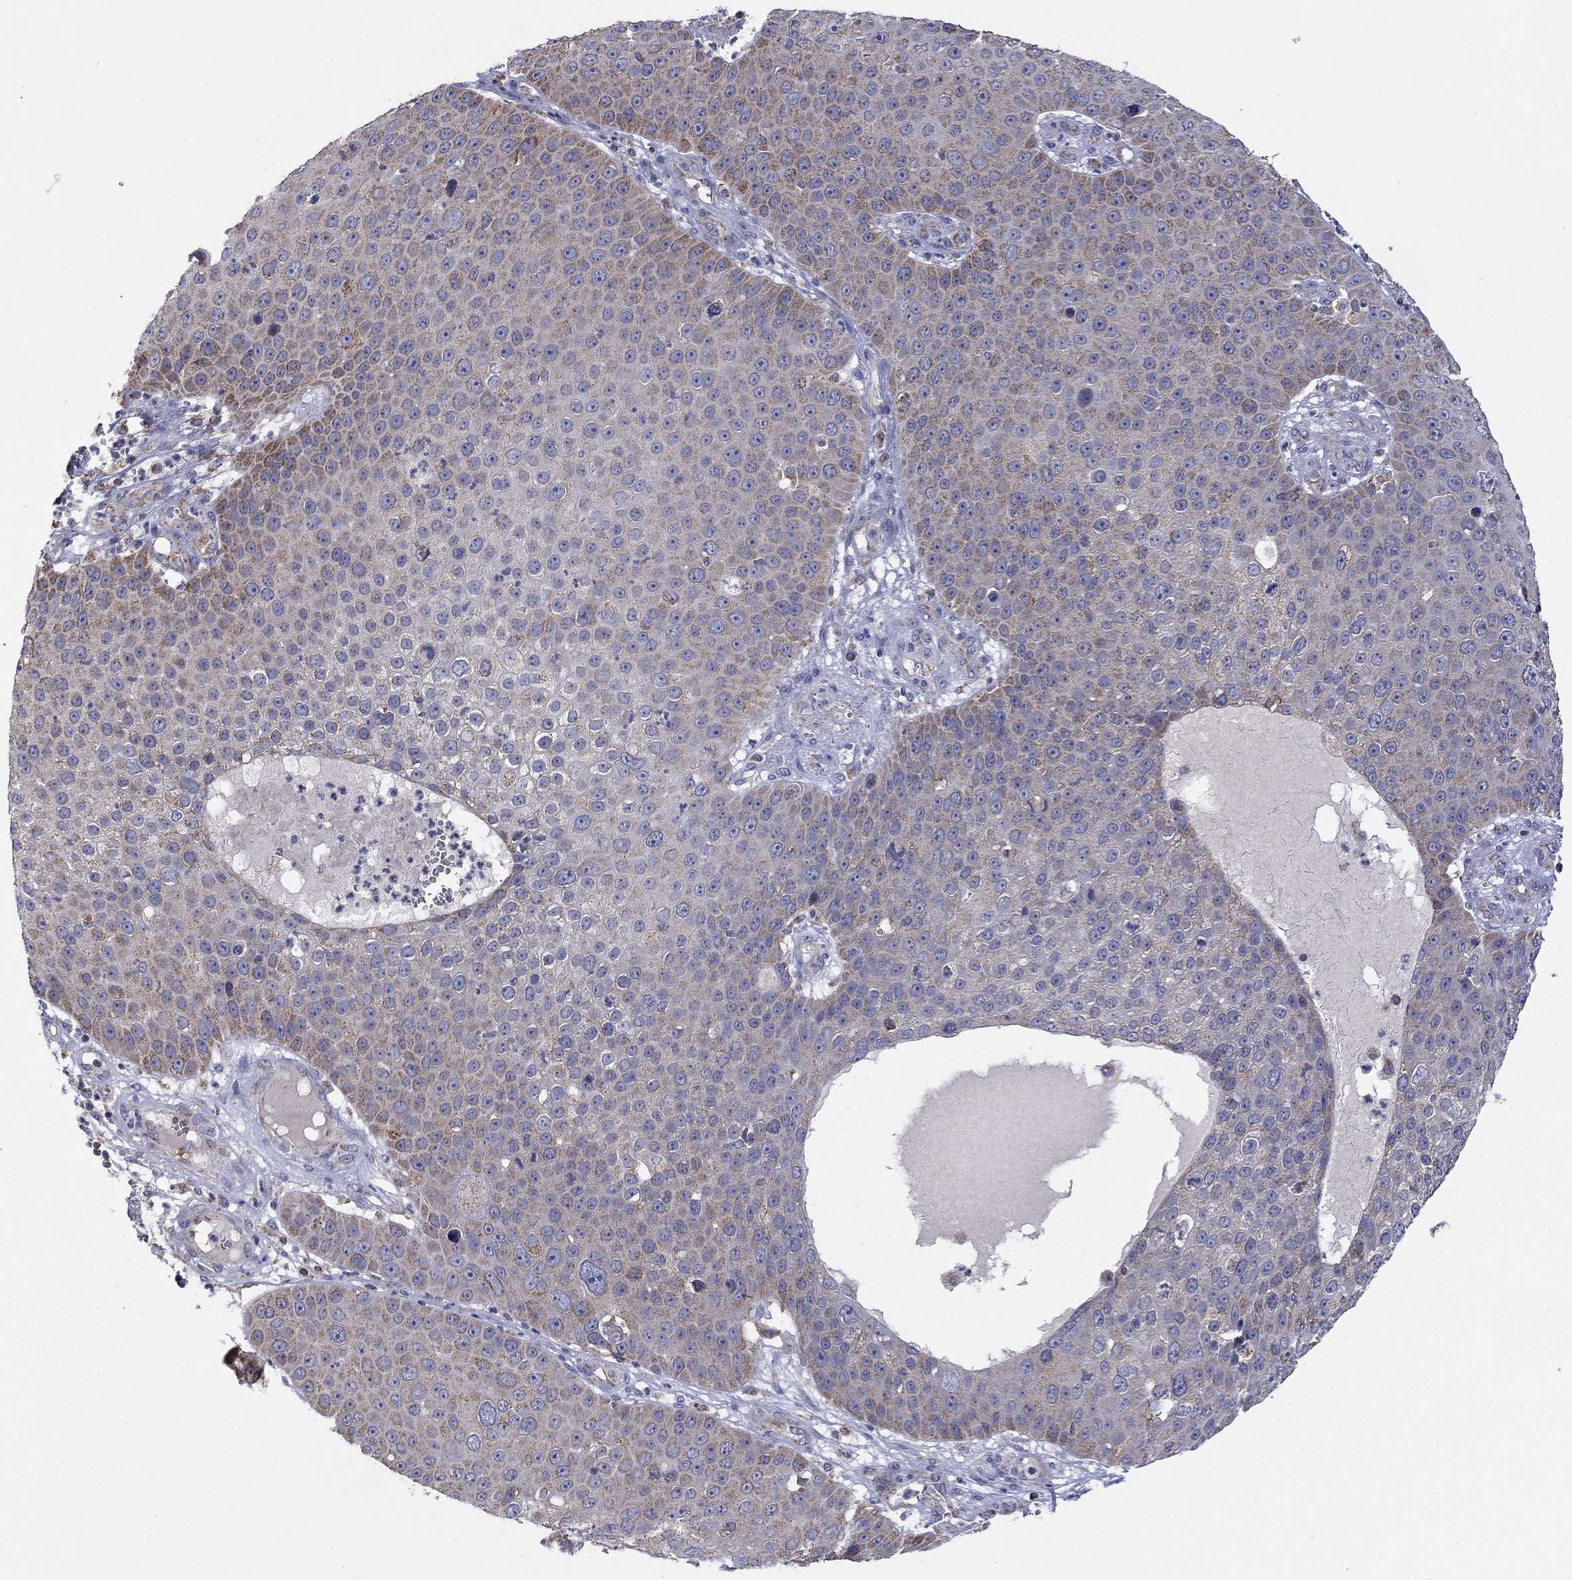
{"staining": {"intensity": "moderate", "quantity": "25%-75%", "location": "cytoplasmic/membranous"}, "tissue": "skin cancer", "cell_type": "Tumor cells", "image_type": "cancer", "snomed": [{"axis": "morphology", "description": "Squamous cell carcinoma, NOS"}, {"axis": "topography", "description": "Skin"}], "caption": "Tumor cells exhibit medium levels of moderate cytoplasmic/membranous expression in about 25%-75% of cells in human skin cancer (squamous cell carcinoma).", "gene": "HPS5", "patient": {"sex": "male", "age": 71}}